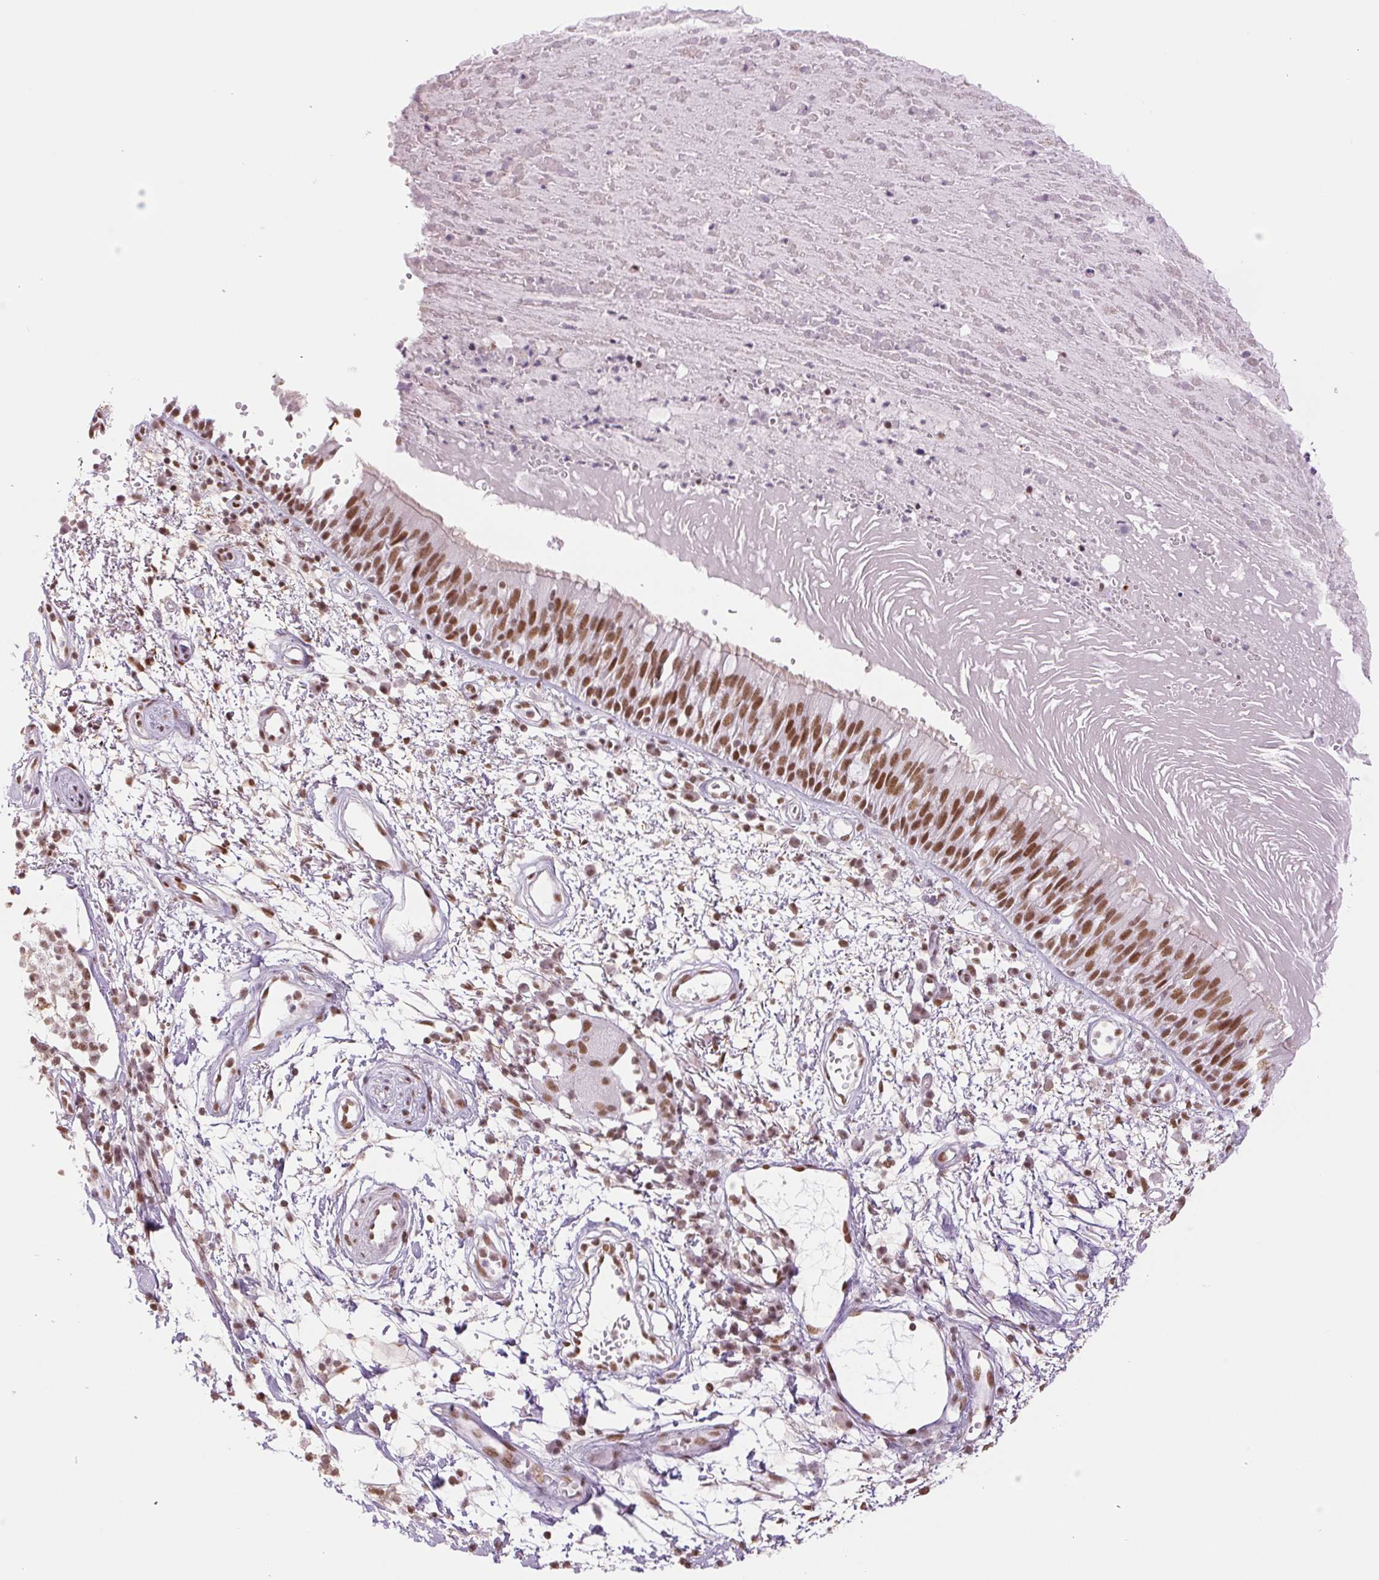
{"staining": {"intensity": "moderate", "quantity": ">75%", "location": "nuclear"}, "tissue": "bronchus", "cell_type": "Respiratory epithelial cells", "image_type": "normal", "snomed": [{"axis": "morphology", "description": "Normal tissue, NOS"}, {"axis": "morphology", "description": "Squamous cell carcinoma, NOS"}, {"axis": "topography", "description": "Cartilage tissue"}, {"axis": "topography", "description": "Bronchus"}, {"axis": "topography", "description": "Lung"}], "caption": "Protein analysis of benign bronchus reveals moderate nuclear staining in approximately >75% of respiratory epithelial cells.", "gene": "ZFR2", "patient": {"sex": "male", "age": 66}}